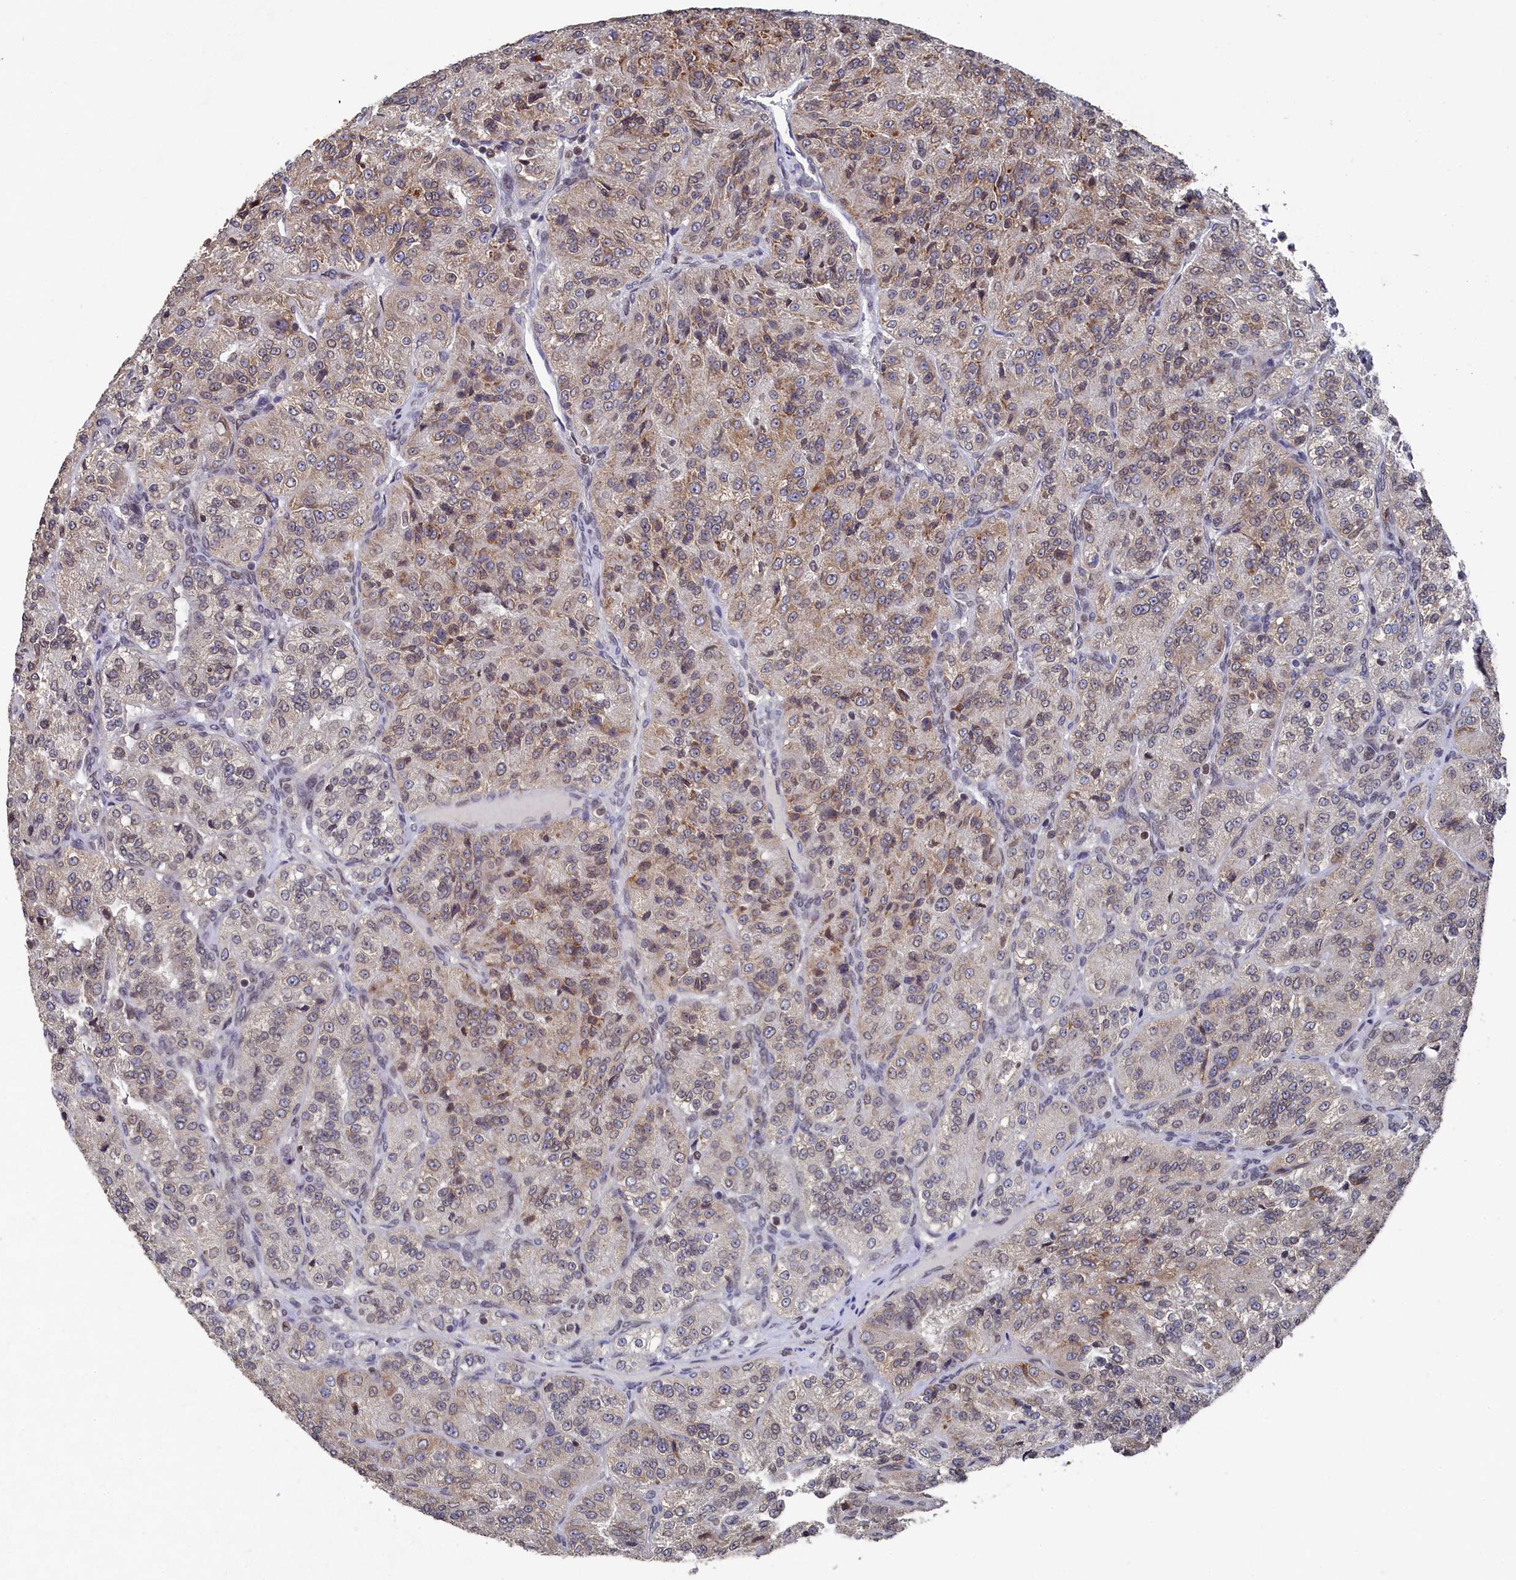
{"staining": {"intensity": "weak", "quantity": "25%-75%", "location": "cytoplasmic/membranous,nuclear"}, "tissue": "renal cancer", "cell_type": "Tumor cells", "image_type": "cancer", "snomed": [{"axis": "morphology", "description": "Adenocarcinoma, NOS"}, {"axis": "topography", "description": "Kidney"}], "caption": "Tumor cells exhibit low levels of weak cytoplasmic/membranous and nuclear positivity in approximately 25%-75% of cells in renal adenocarcinoma.", "gene": "ANKEF1", "patient": {"sex": "female", "age": 63}}